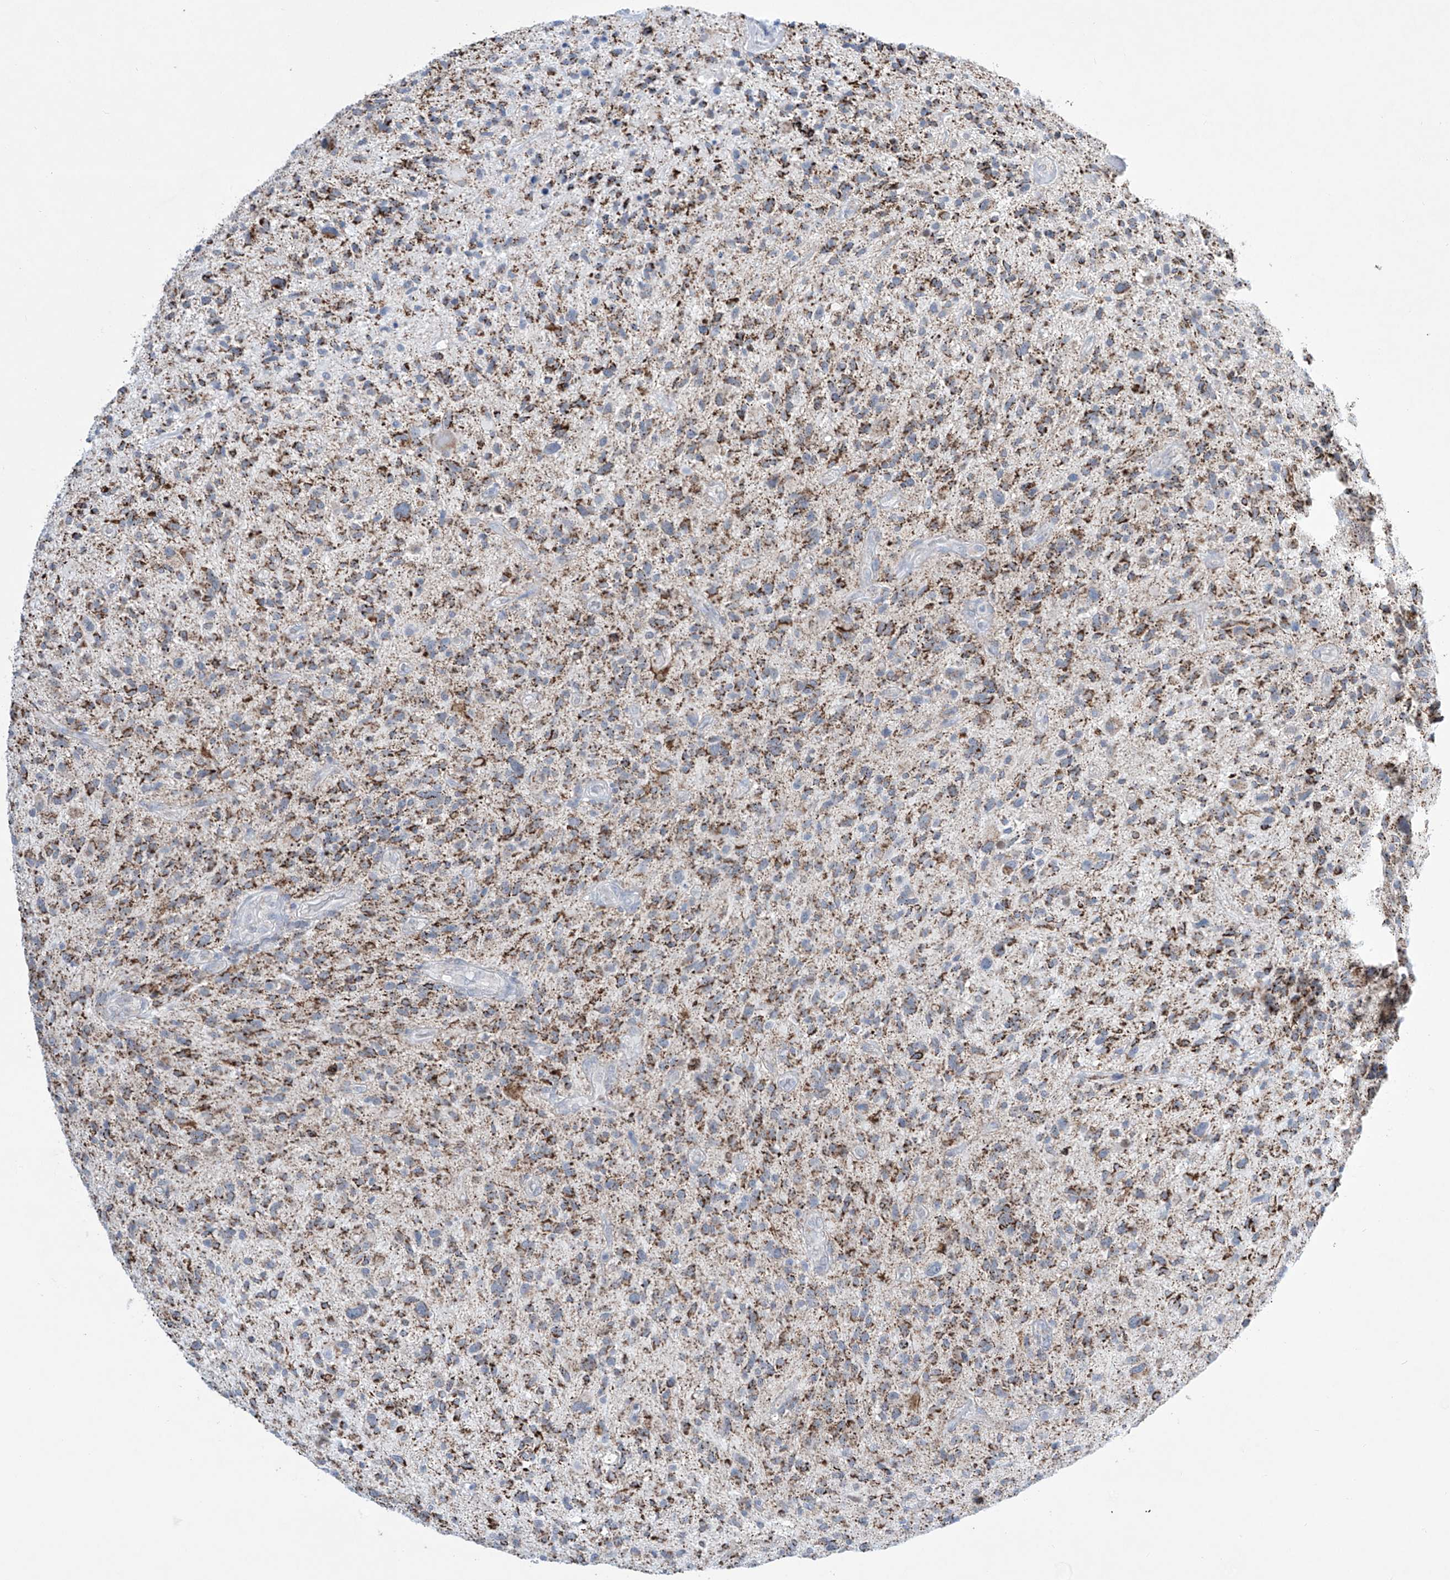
{"staining": {"intensity": "strong", "quantity": "25%-75%", "location": "cytoplasmic/membranous"}, "tissue": "glioma", "cell_type": "Tumor cells", "image_type": "cancer", "snomed": [{"axis": "morphology", "description": "Glioma, malignant, High grade"}, {"axis": "topography", "description": "Brain"}], "caption": "Immunohistochemical staining of glioma shows high levels of strong cytoplasmic/membranous staining in approximately 25%-75% of tumor cells.", "gene": "ALDH6A1", "patient": {"sex": "male", "age": 47}}